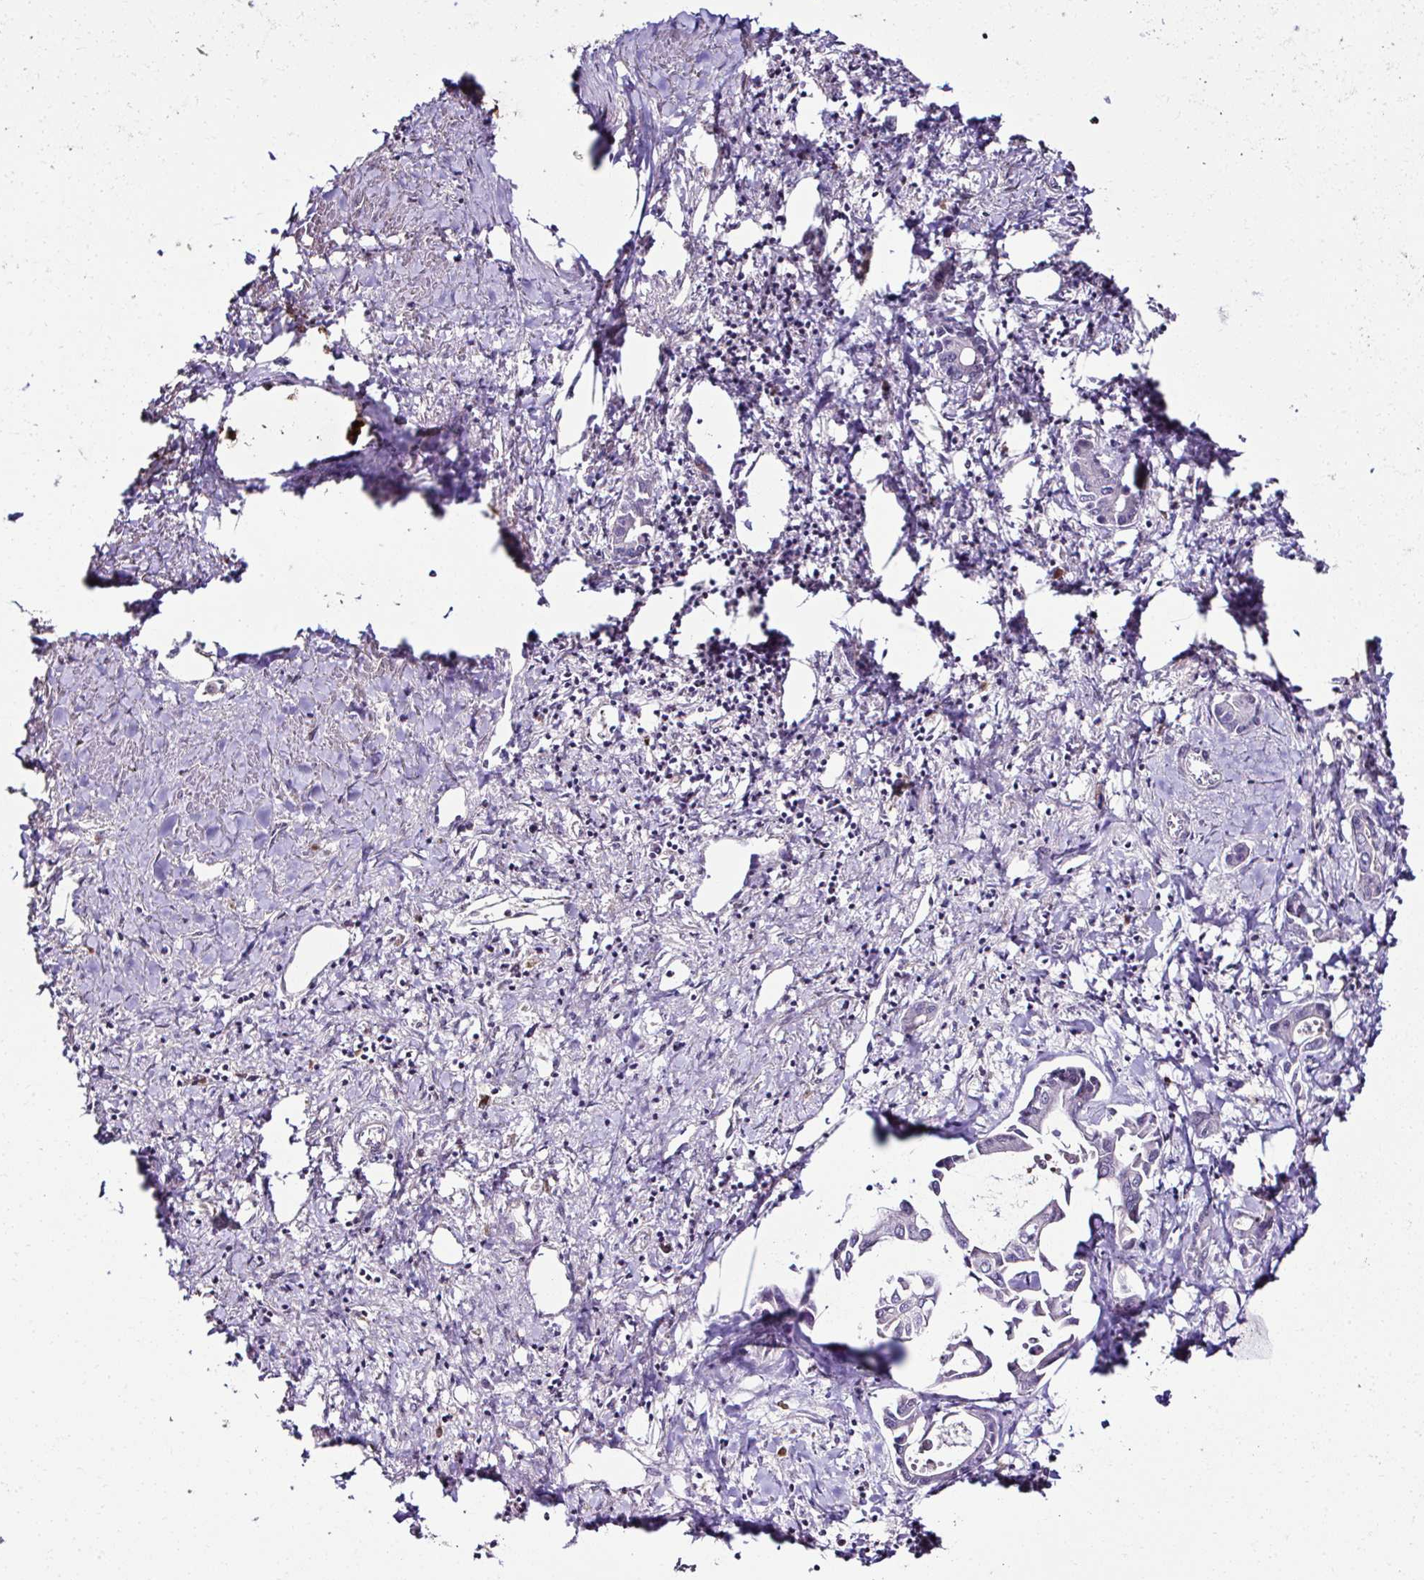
{"staining": {"intensity": "negative", "quantity": "none", "location": "none"}, "tissue": "liver cancer", "cell_type": "Tumor cells", "image_type": "cancer", "snomed": [{"axis": "morphology", "description": "Cholangiocarcinoma"}, {"axis": "topography", "description": "Liver"}], "caption": "This is an immunohistochemistry histopathology image of human liver cancer. There is no expression in tumor cells.", "gene": "CCDC85C", "patient": {"sex": "male", "age": 66}}